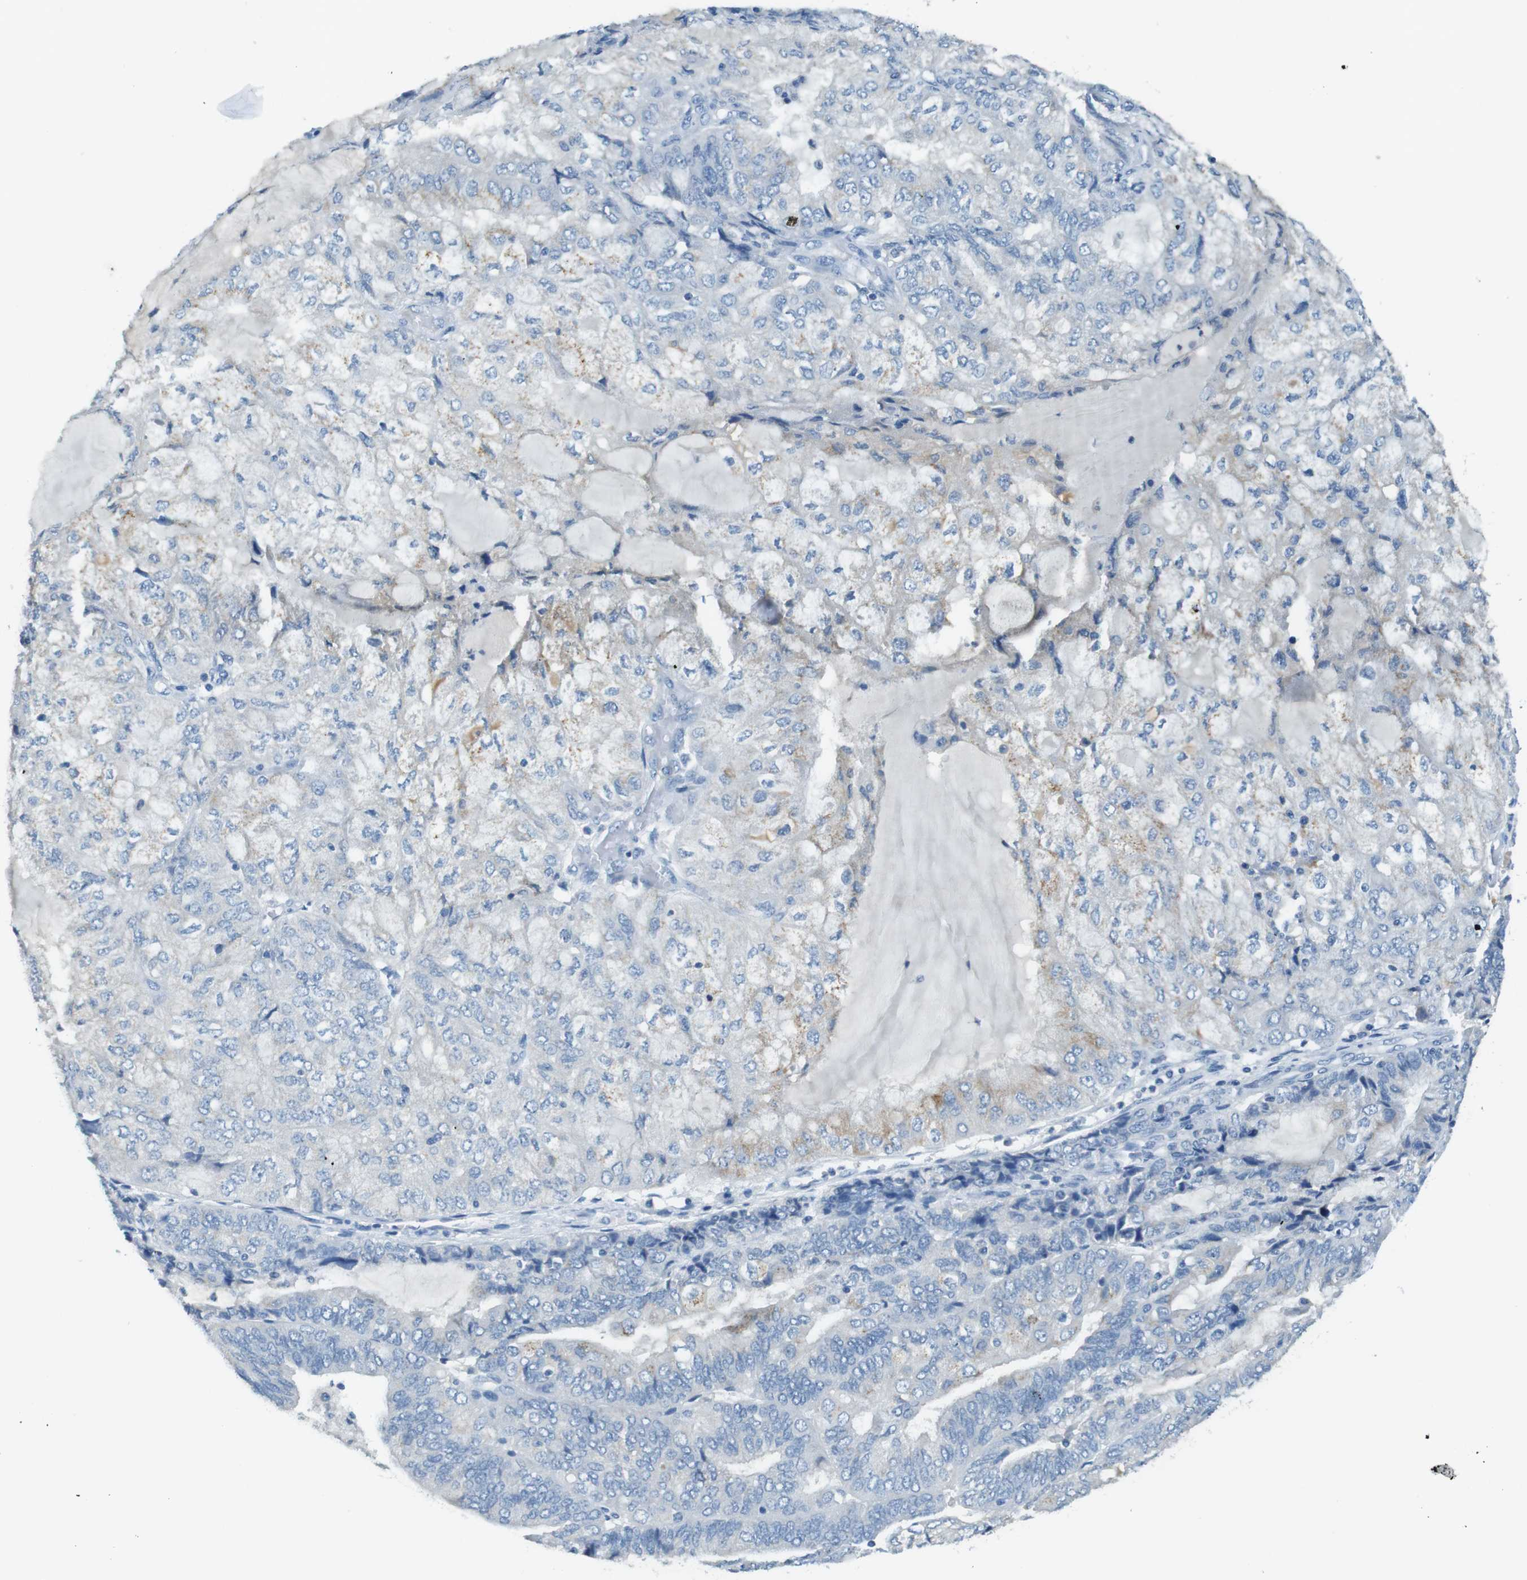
{"staining": {"intensity": "weak", "quantity": "<25%", "location": "cytoplasmic/membranous"}, "tissue": "endometrial cancer", "cell_type": "Tumor cells", "image_type": "cancer", "snomed": [{"axis": "morphology", "description": "Adenocarcinoma, NOS"}, {"axis": "topography", "description": "Endometrium"}], "caption": "The micrograph reveals no significant expression in tumor cells of endometrial adenocarcinoma.", "gene": "SLC35A3", "patient": {"sex": "female", "age": 81}}